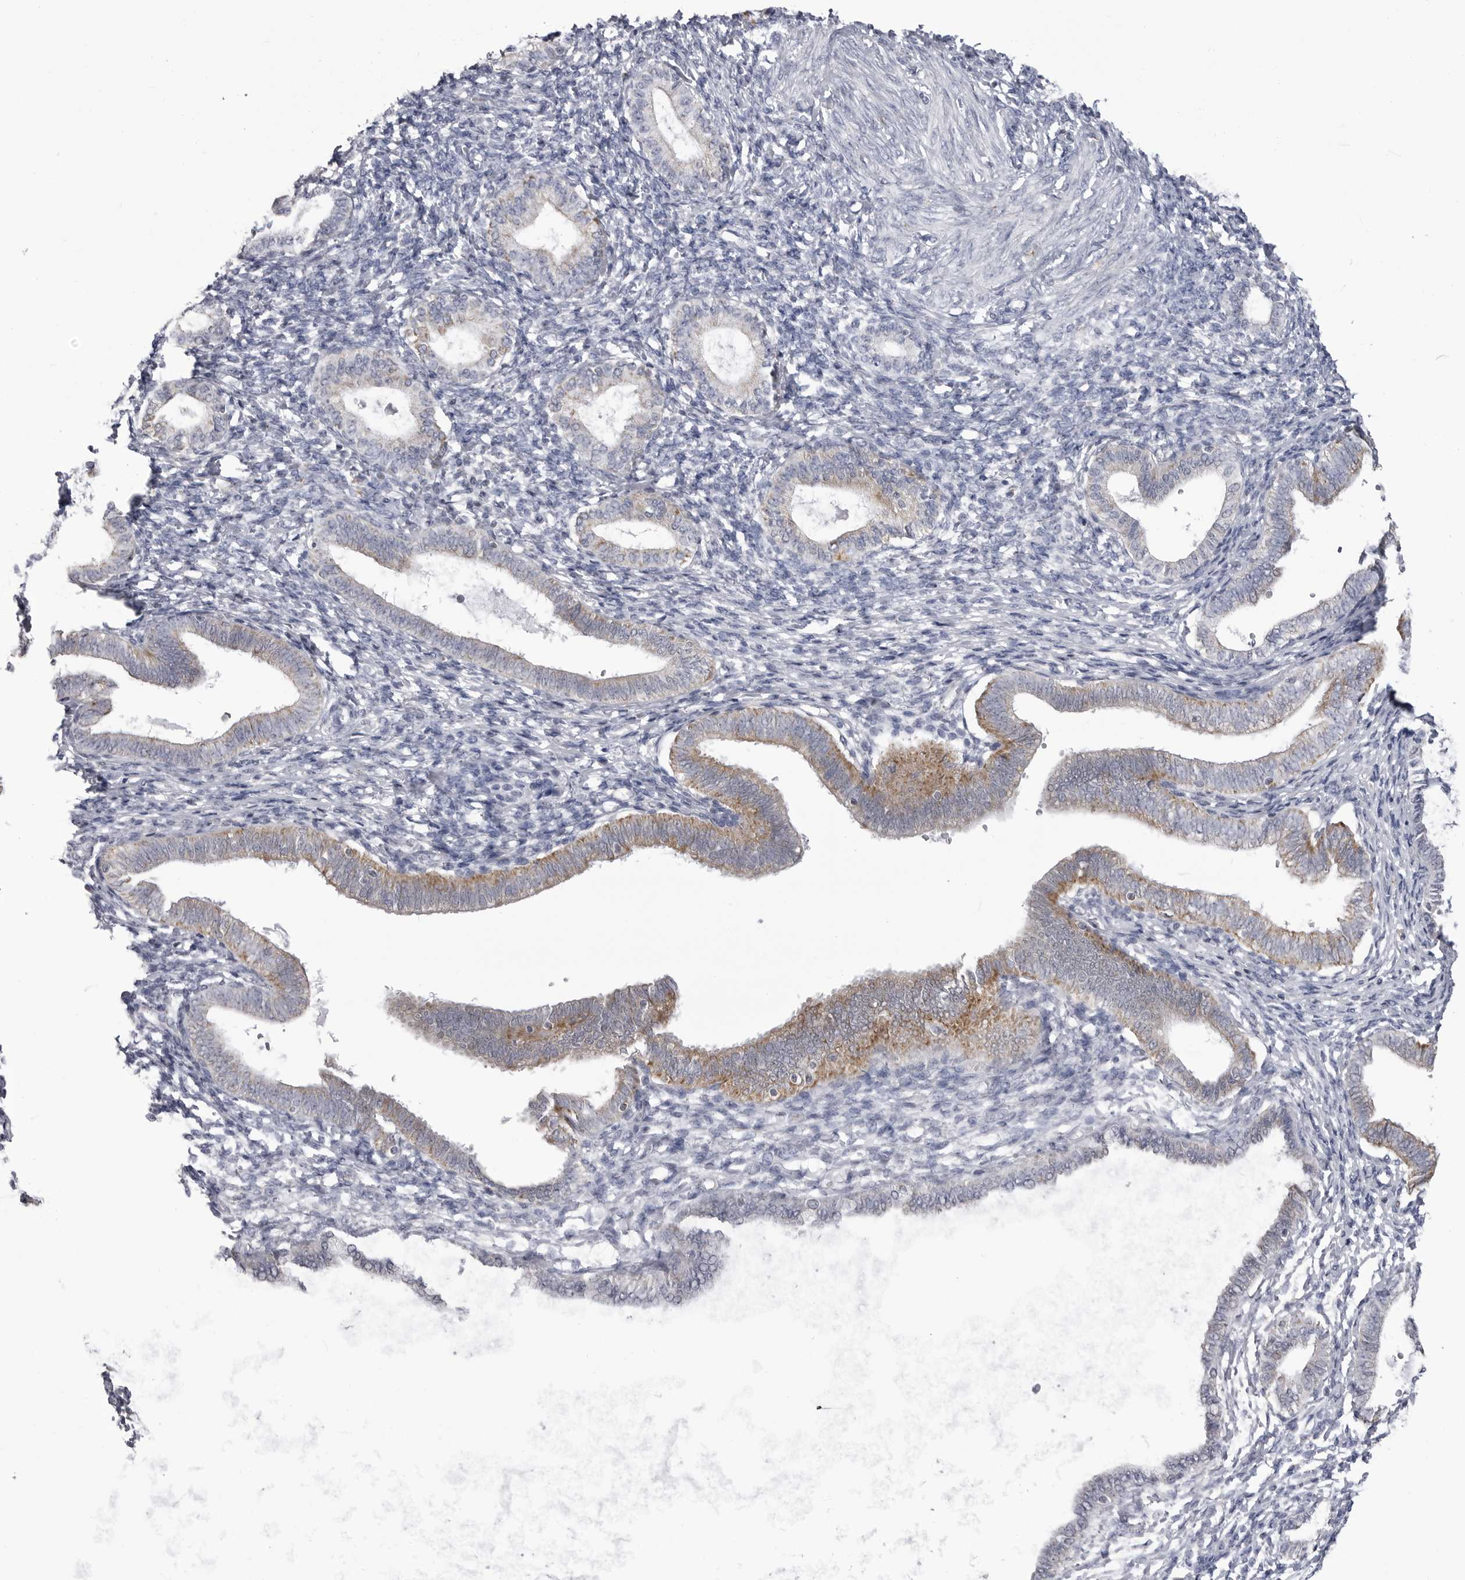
{"staining": {"intensity": "negative", "quantity": "none", "location": "none"}, "tissue": "endometrium", "cell_type": "Cells in endometrial stroma", "image_type": "normal", "snomed": [{"axis": "morphology", "description": "Normal tissue, NOS"}, {"axis": "topography", "description": "Endometrium"}], "caption": "Immunohistochemical staining of benign endometrium reveals no significant positivity in cells in endometrial stroma.", "gene": "FH", "patient": {"sex": "female", "age": 77}}